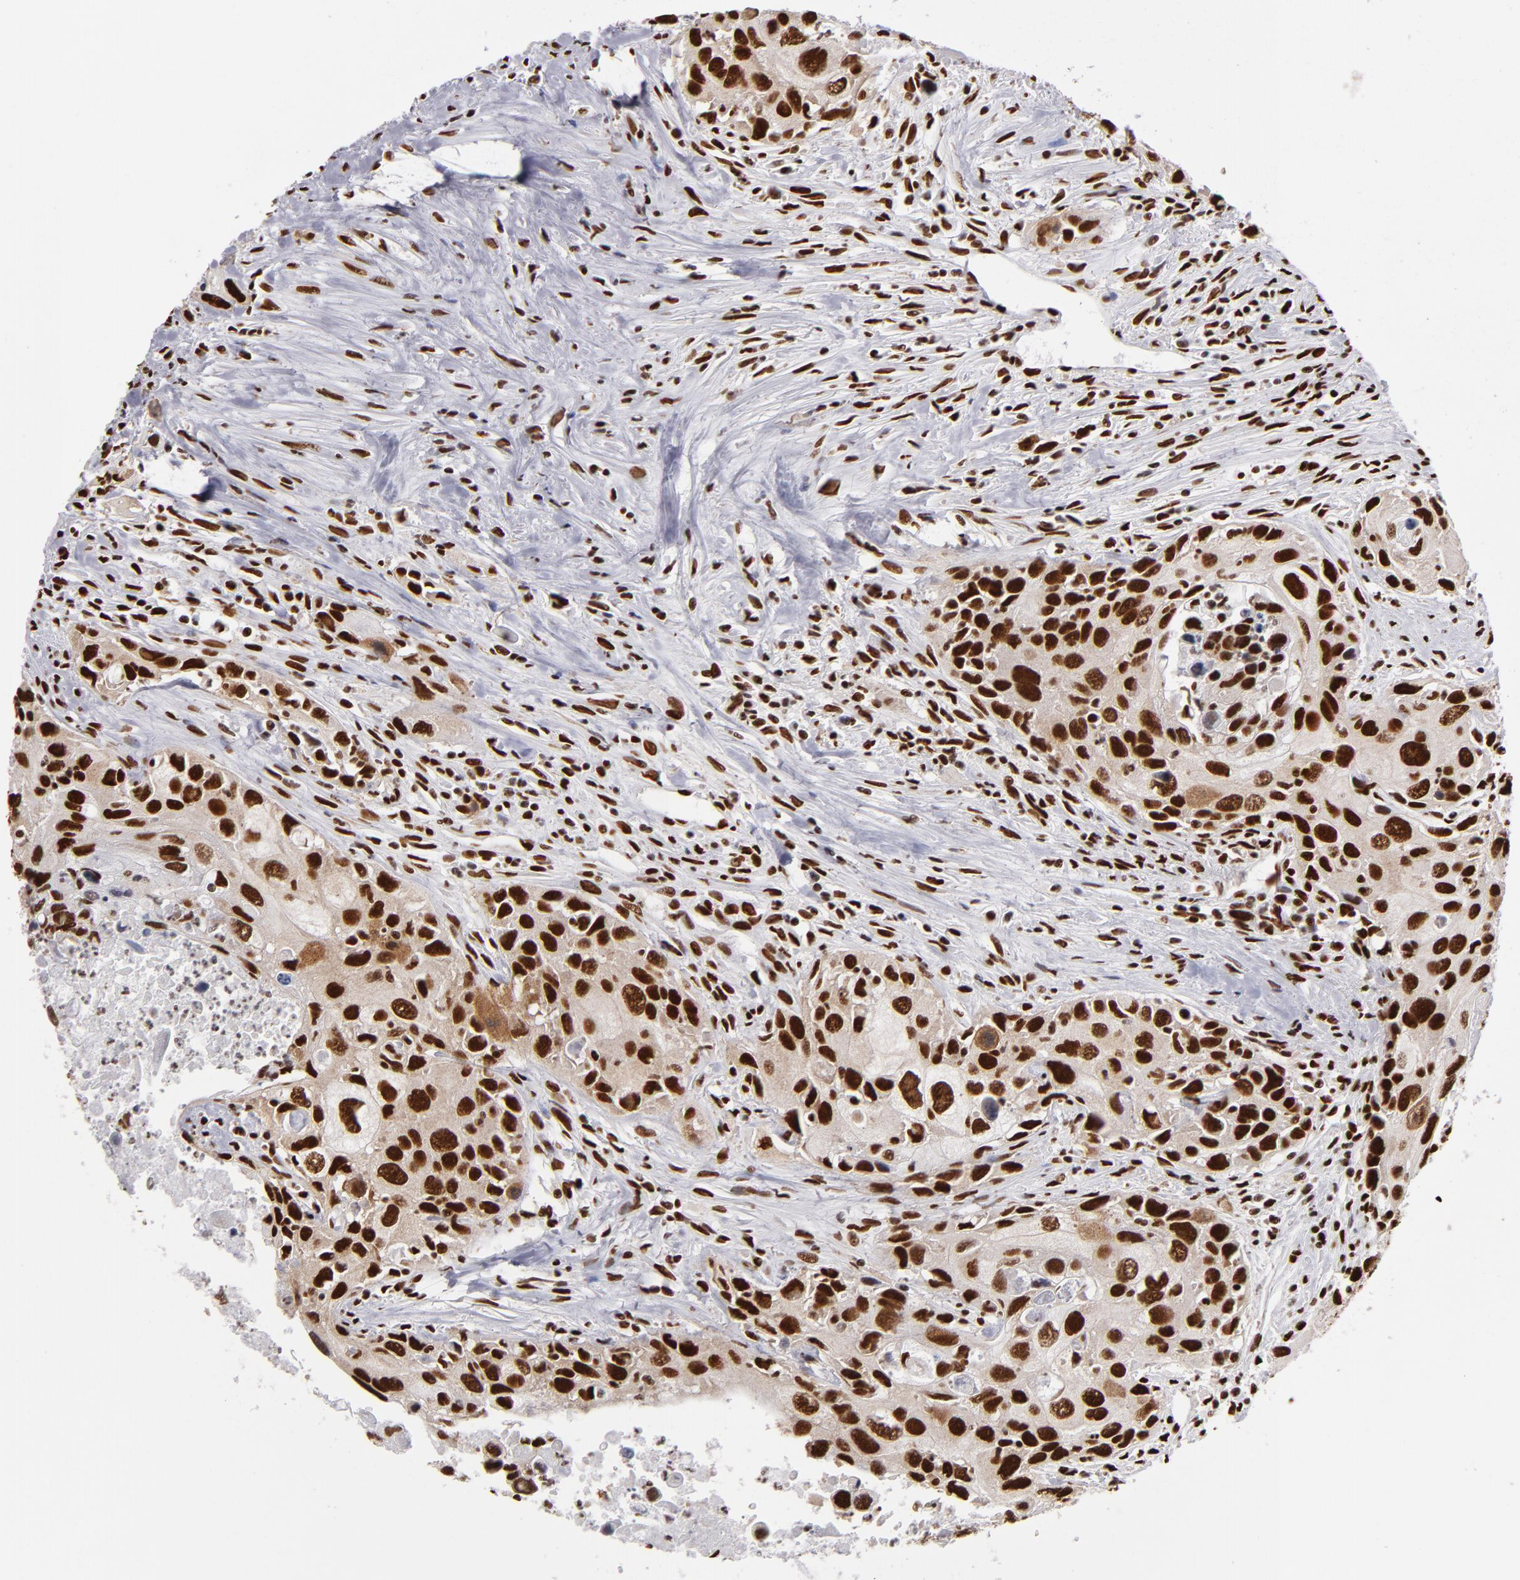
{"staining": {"intensity": "strong", "quantity": ">75%", "location": "cytoplasmic/membranous,nuclear"}, "tissue": "urothelial cancer", "cell_type": "Tumor cells", "image_type": "cancer", "snomed": [{"axis": "morphology", "description": "Urothelial carcinoma, High grade"}, {"axis": "topography", "description": "Urinary bladder"}], "caption": "Immunohistochemical staining of high-grade urothelial carcinoma reveals high levels of strong cytoplasmic/membranous and nuclear expression in about >75% of tumor cells. (DAB (3,3'-diaminobenzidine) IHC, brown staining for protein, blue staining for nuclei).", "gene": "MRE11", "patient": {"sex": "male", "age": 71}}